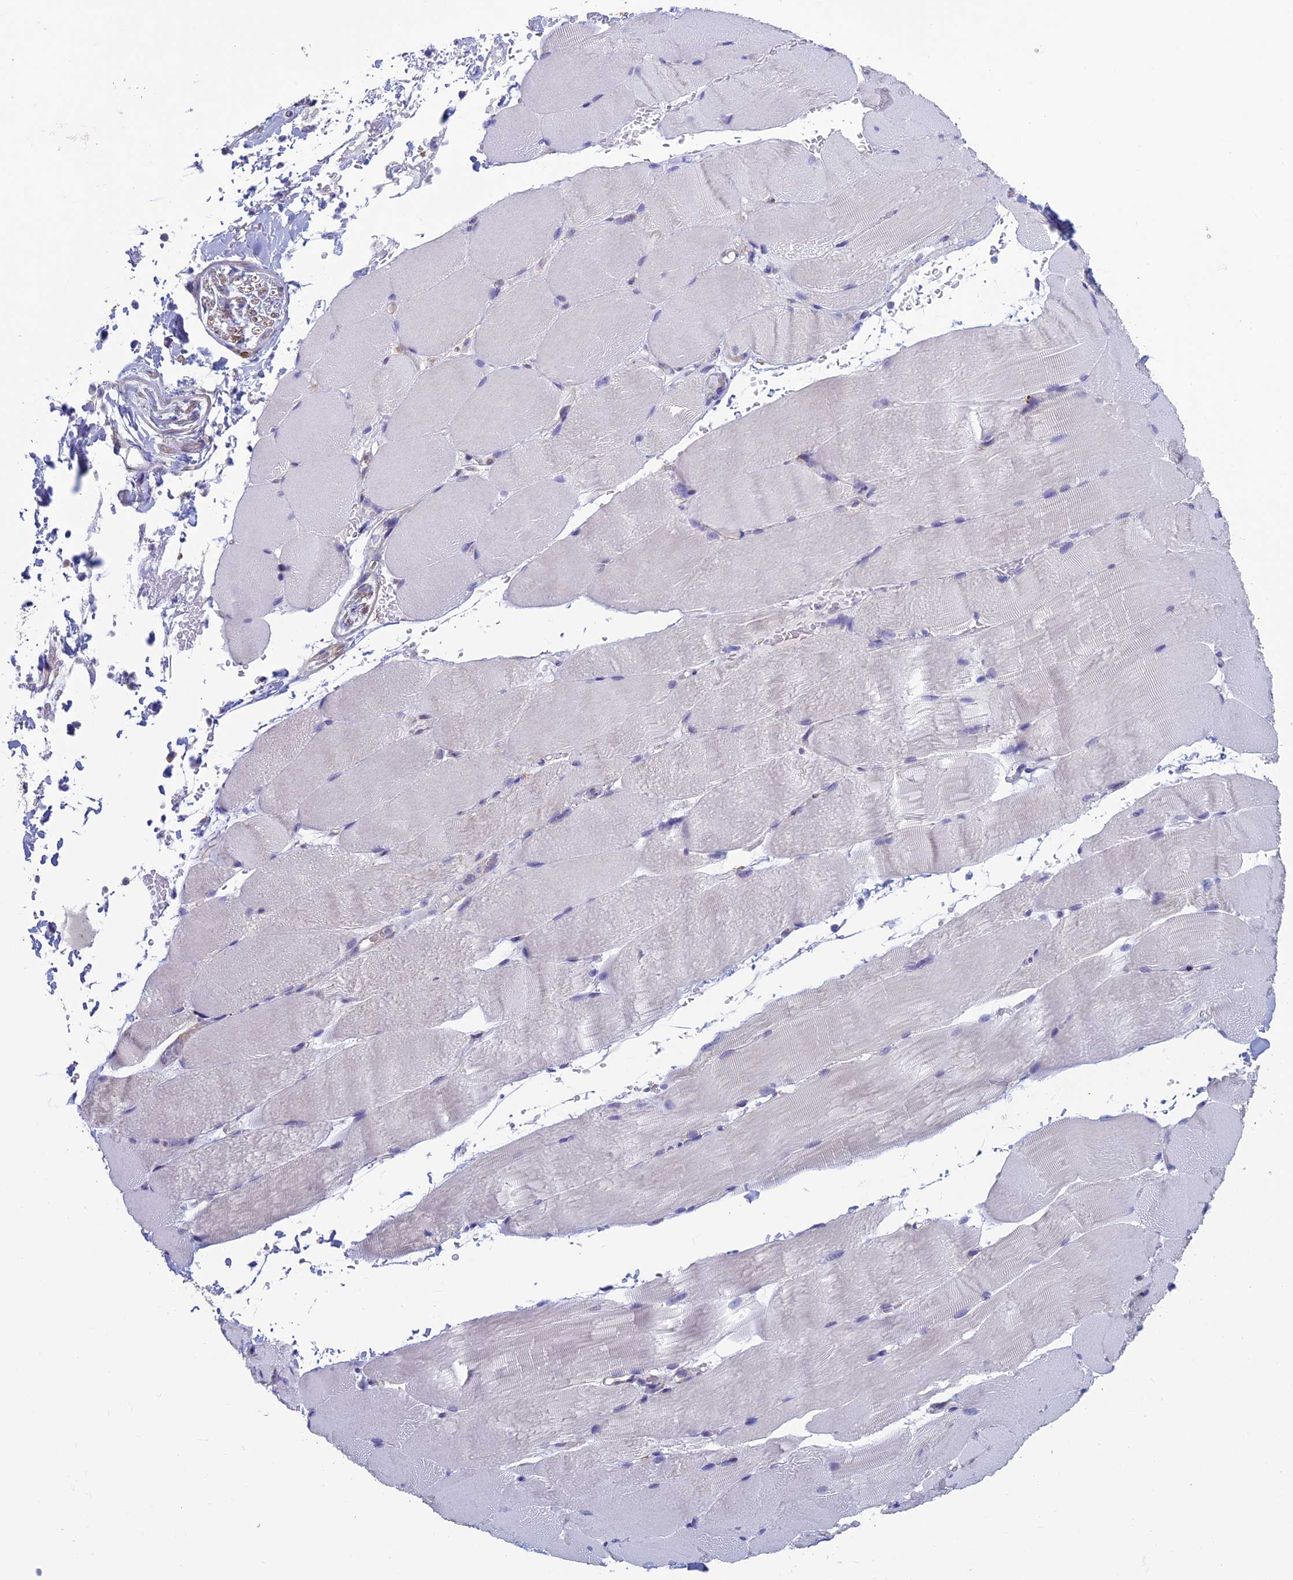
{"staining": {"intensity": "negative", "quantity": "none", "location": "none"}, "tissue": "skeletal muscle", "cell_type": "Myocytes", "image_type": "normal", "snomed": [{"axis": "morphology", "description": "Normal tissue, NOS"}, {"axis": "topography", "description": "Skeletal muscle"}, {"axis": "topography", "description": "Parathyroid gland"}], "caption": "The image reveals no staining of myocytes in unremarkable skeletal muscle.", "gene": "MFSD12", "patient": {"sex": "female", "age": 37}}